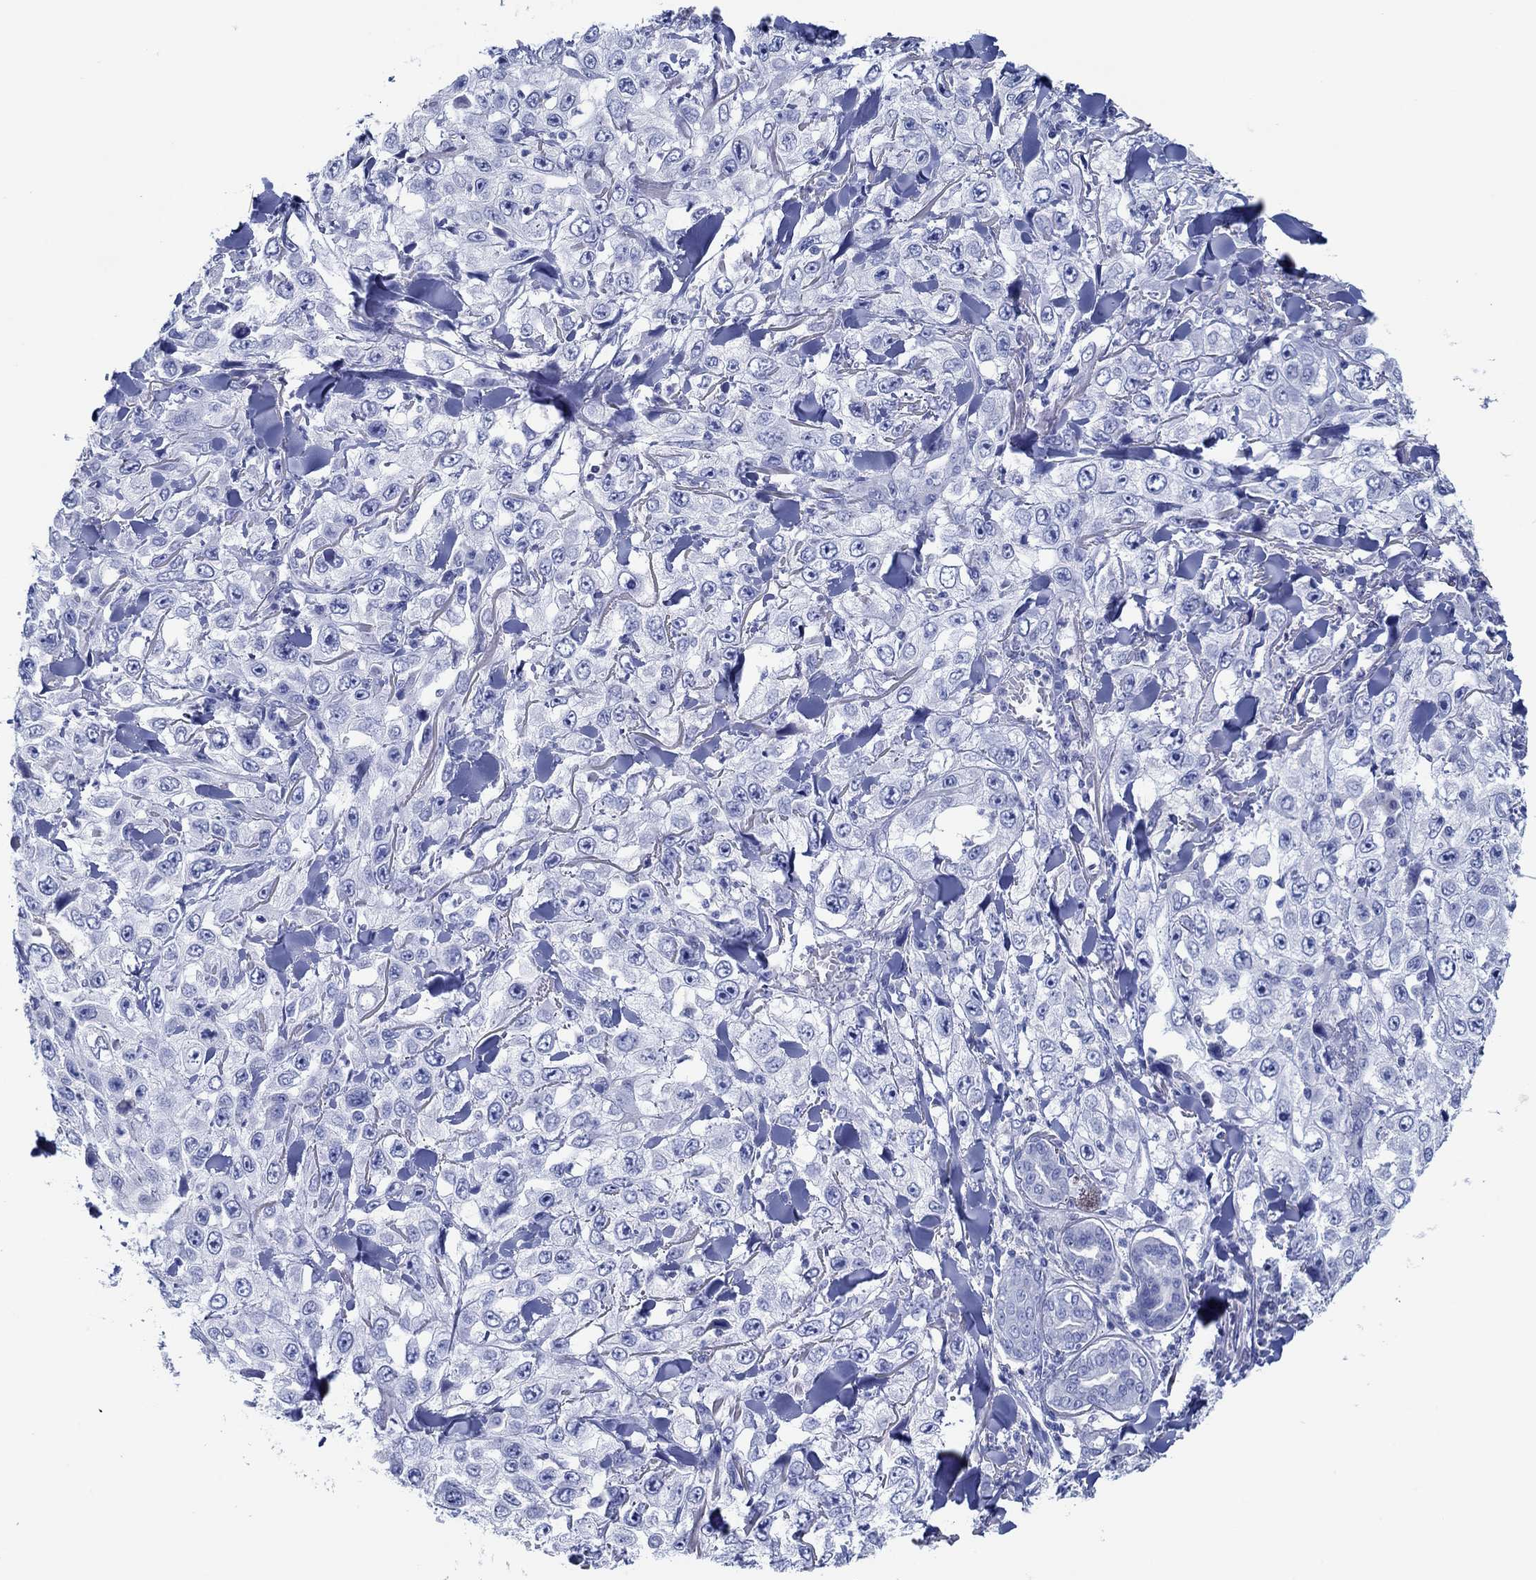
{"staining": {"intensity": "negative", "quantity": "none", "location": "none"}, "tissue": "skin cancer", "cell_type": "Tumor cells", "image_type": "cancer", "snomed": [{"axis": "morphology", "description": "Squamous cell carcinoma, NOS"}, {"axis": "topography", "description": "Skin"}], "caption": "DAB (3,3'-diaminobenzidine) immunohistochemical staining of human skin cancer (squamous cell carcinoma) reveals no significant positivity in tumor cells.", "gene": "IGFBP6", "patient": {"sex": "male", "age": 82}}